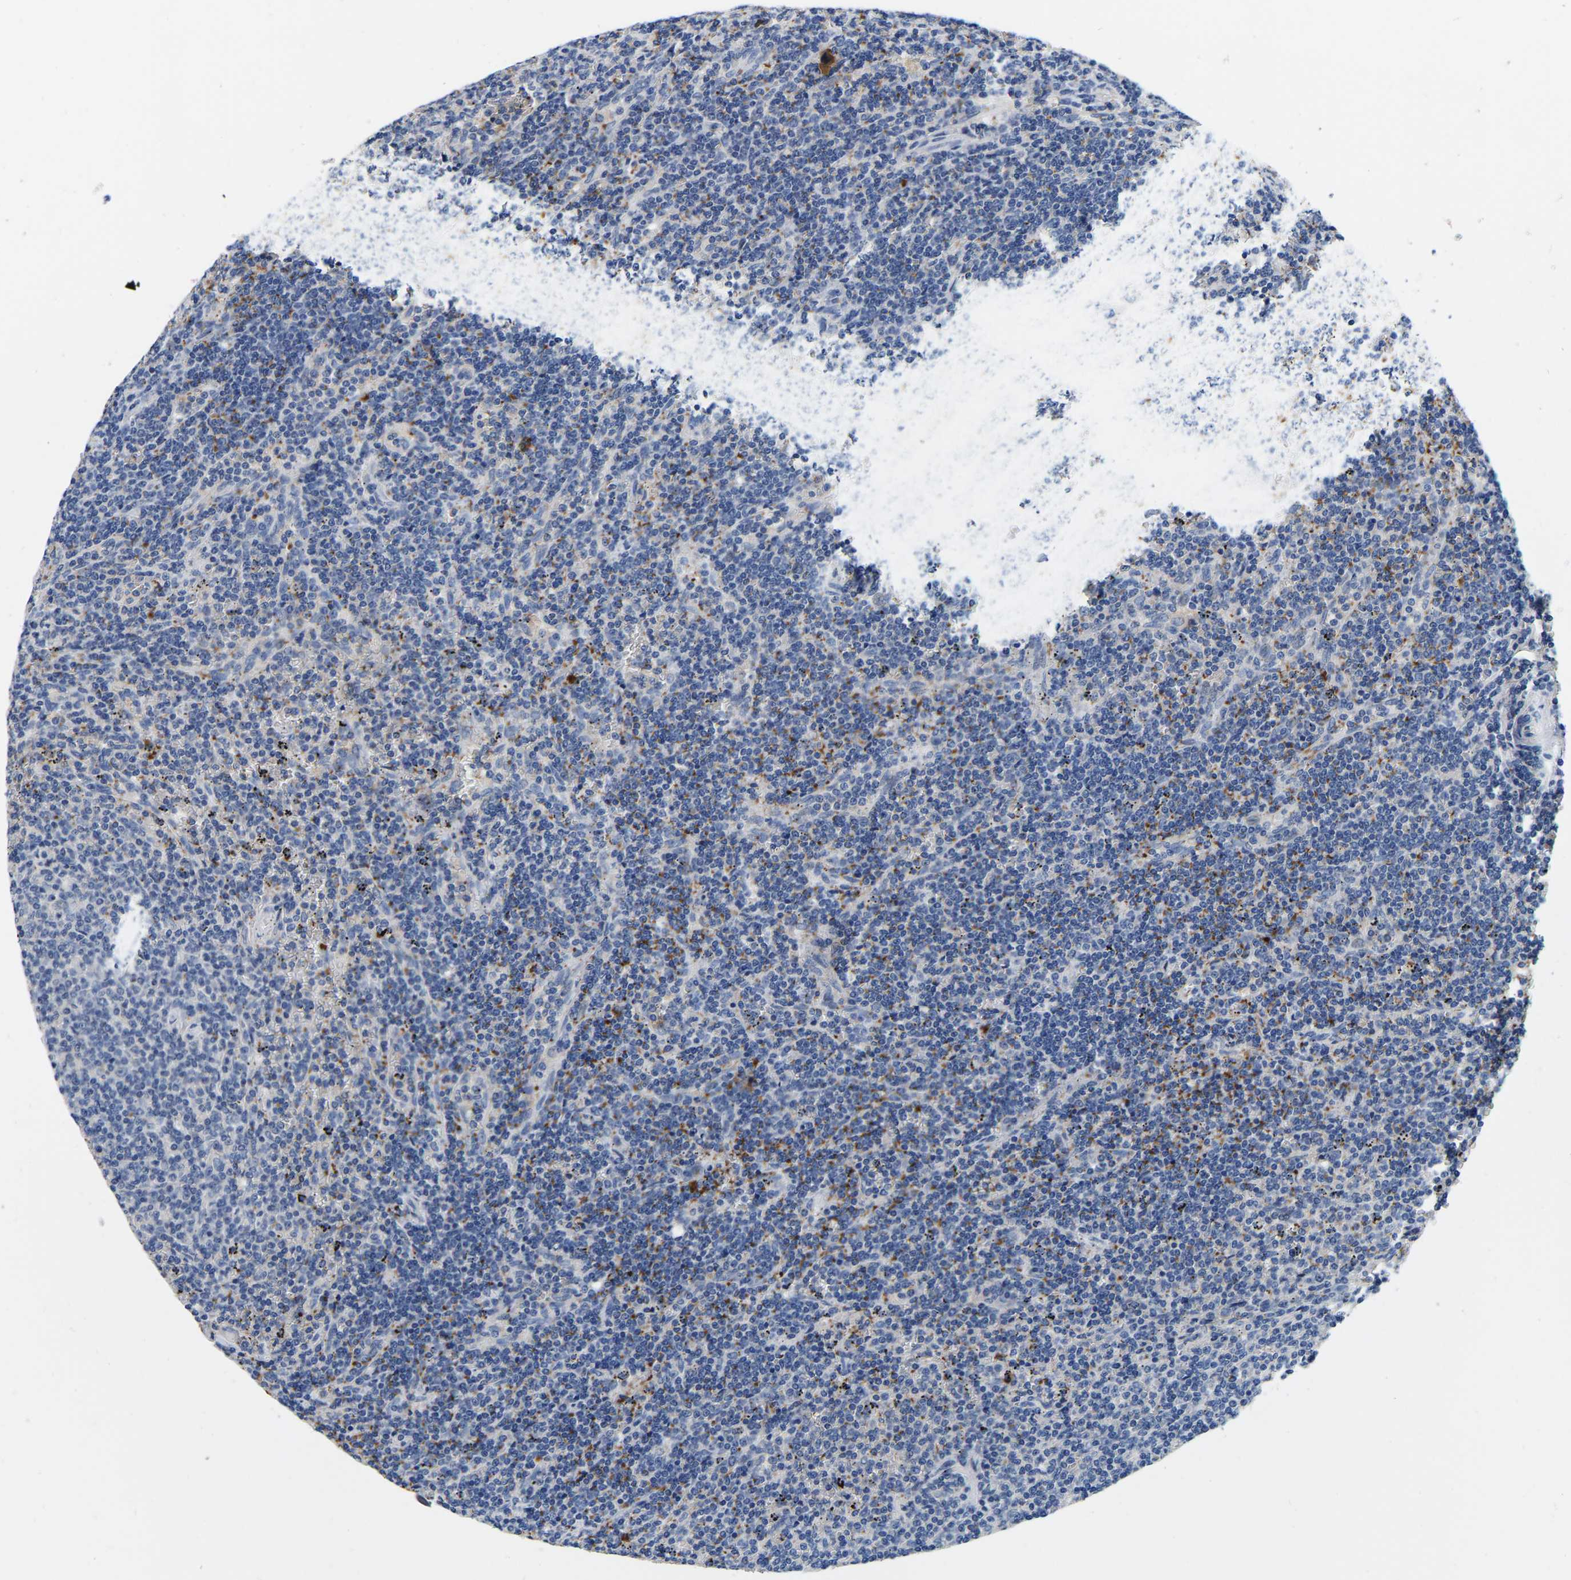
{"staining": {"intensity": "negative", "quantity": "none", "location": "none"}, "tissue": "lymphoma", "cell_type": "Tumor cells", "image_type": "cancer", "snomed": [{"axis": "morphology", "description": "Malignant lymphoma, non-Hodgkin's type, Low grade"}, {"axis": "topography", "description": "Spleen"}], "caption": "Immunohistochemistry (IHC) histopathology image of human lymphoma stained for a protein (brown), which demonstrates no expression in tumor cells. (Stains: DAB (3,3'-diaminobenzidine) immunohistochemistry (IHC) with hematoxylin counter stain, Microscopy: brightfield microscopy at high magnification).", "gene": "RAB27B", "patient": {"sex": "female", "age": 50}}